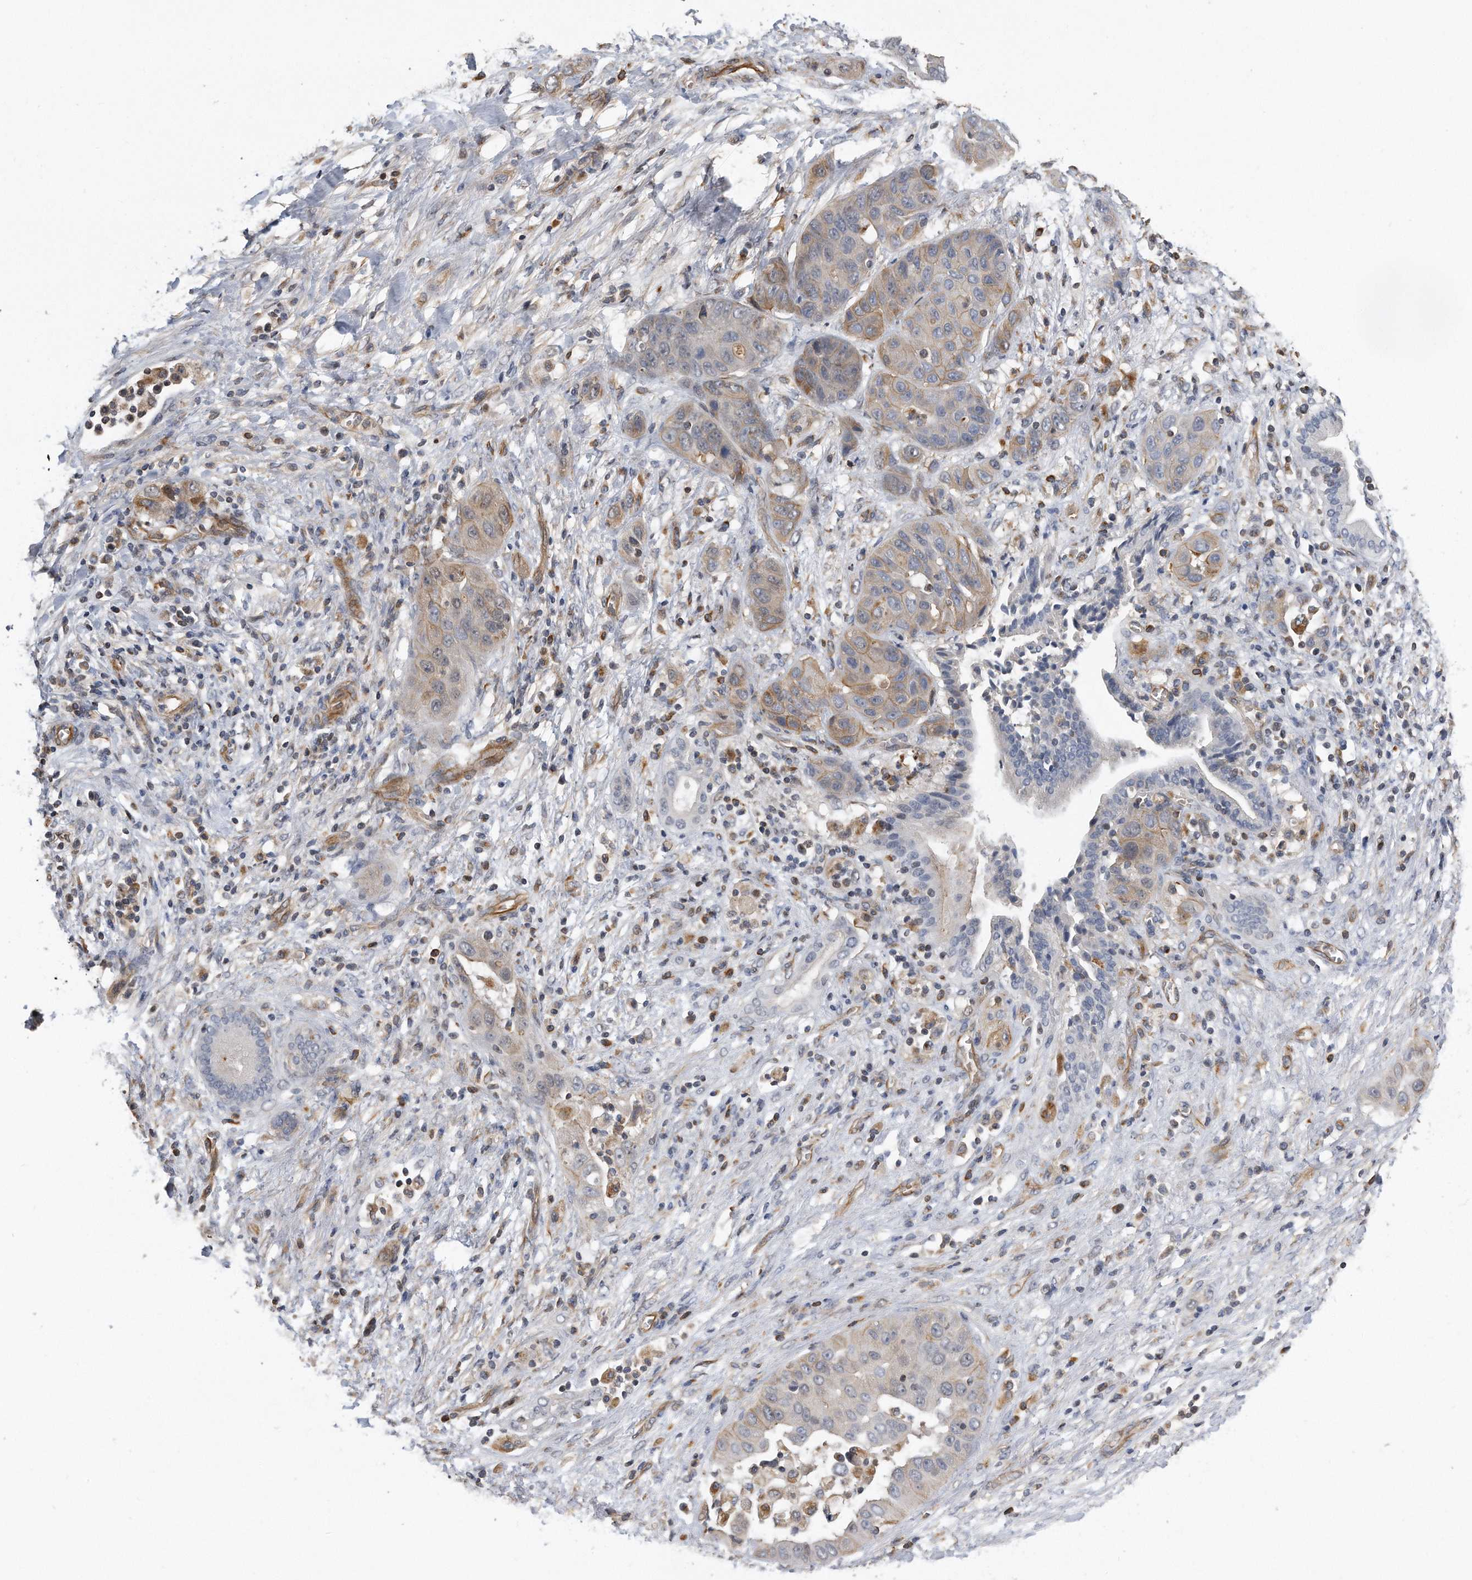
{"staining": {"intensity": "weak", "quantity": "25%-75%", "location": "cytoplasmic/membranous"}, "tissue": "liver cancer", "cell_type": "Tumor cells", "image_type": "cancer", "snomed": [{"axis": "morphology", "description": "Cholangiocarcinoma"}, {"axis": "topography", "description": "Liver"}], "caption": "This micrograph displays IHC staining of human cholangiocarcinoma (liver), with low weak cytoplasmic/membranous staining in about 25%-75% of tumor cells.", "gene": "GPC1", "patient": {"sex": "female", "age": 52}}